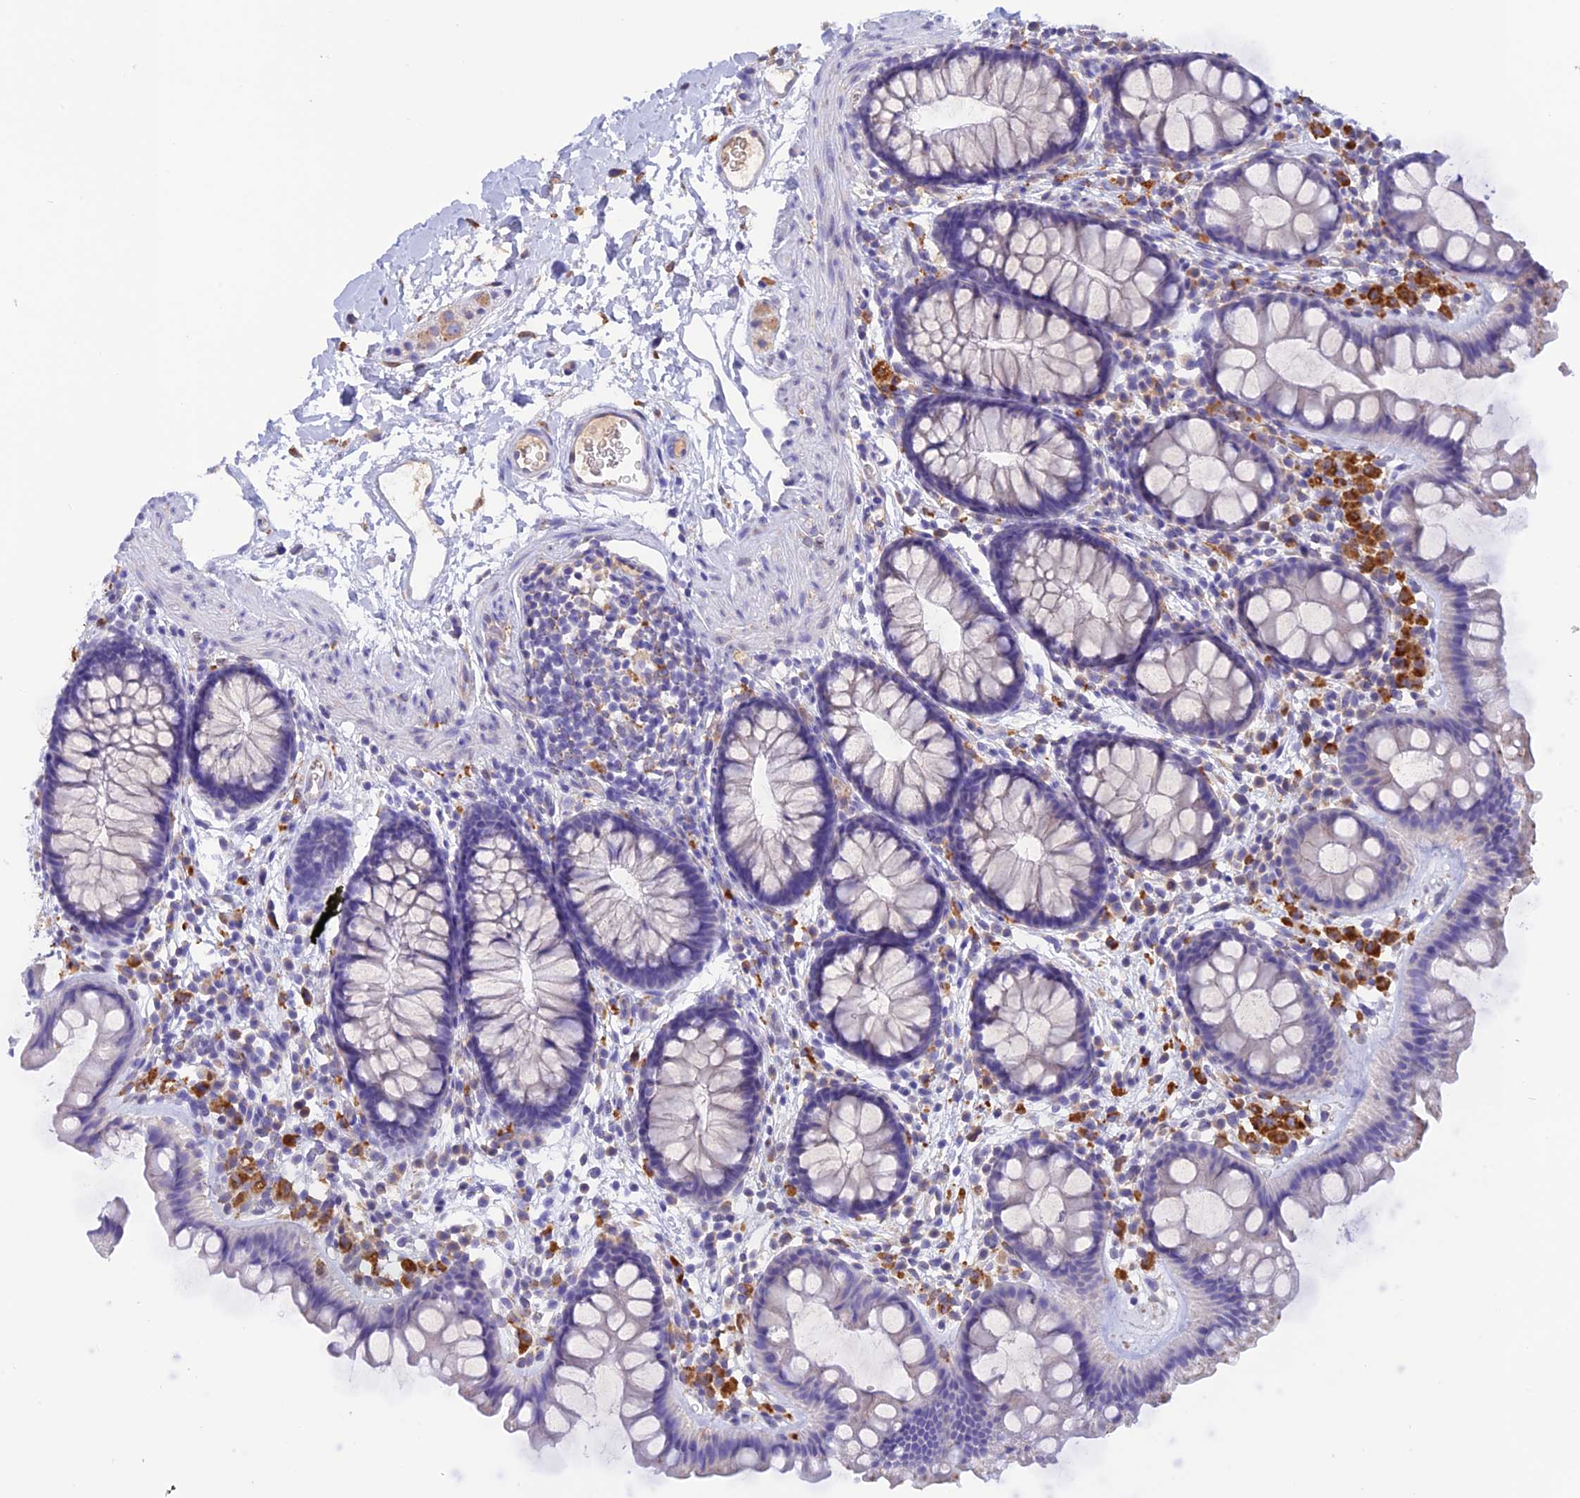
{"staining": {"intensity": "negative", "quantity": "none", "location": "none"}, "tissue": "colon", "cell_type": "Endothelial cells", "image_type": "normal", "snomed": [{"axis": "morphology", "description": "Normal tissue, NOS"}, {"axis": "topography", "description": "Colon"}], "caption": "IHC photomicrograph of benign colon: colon stained with DAB (3,3'-diaminobenzidine) reveals no significant protein positivity in endothelial cells.", "gene": "ENSG00000255439", "patient": {"sex": "female", "age": 62}}